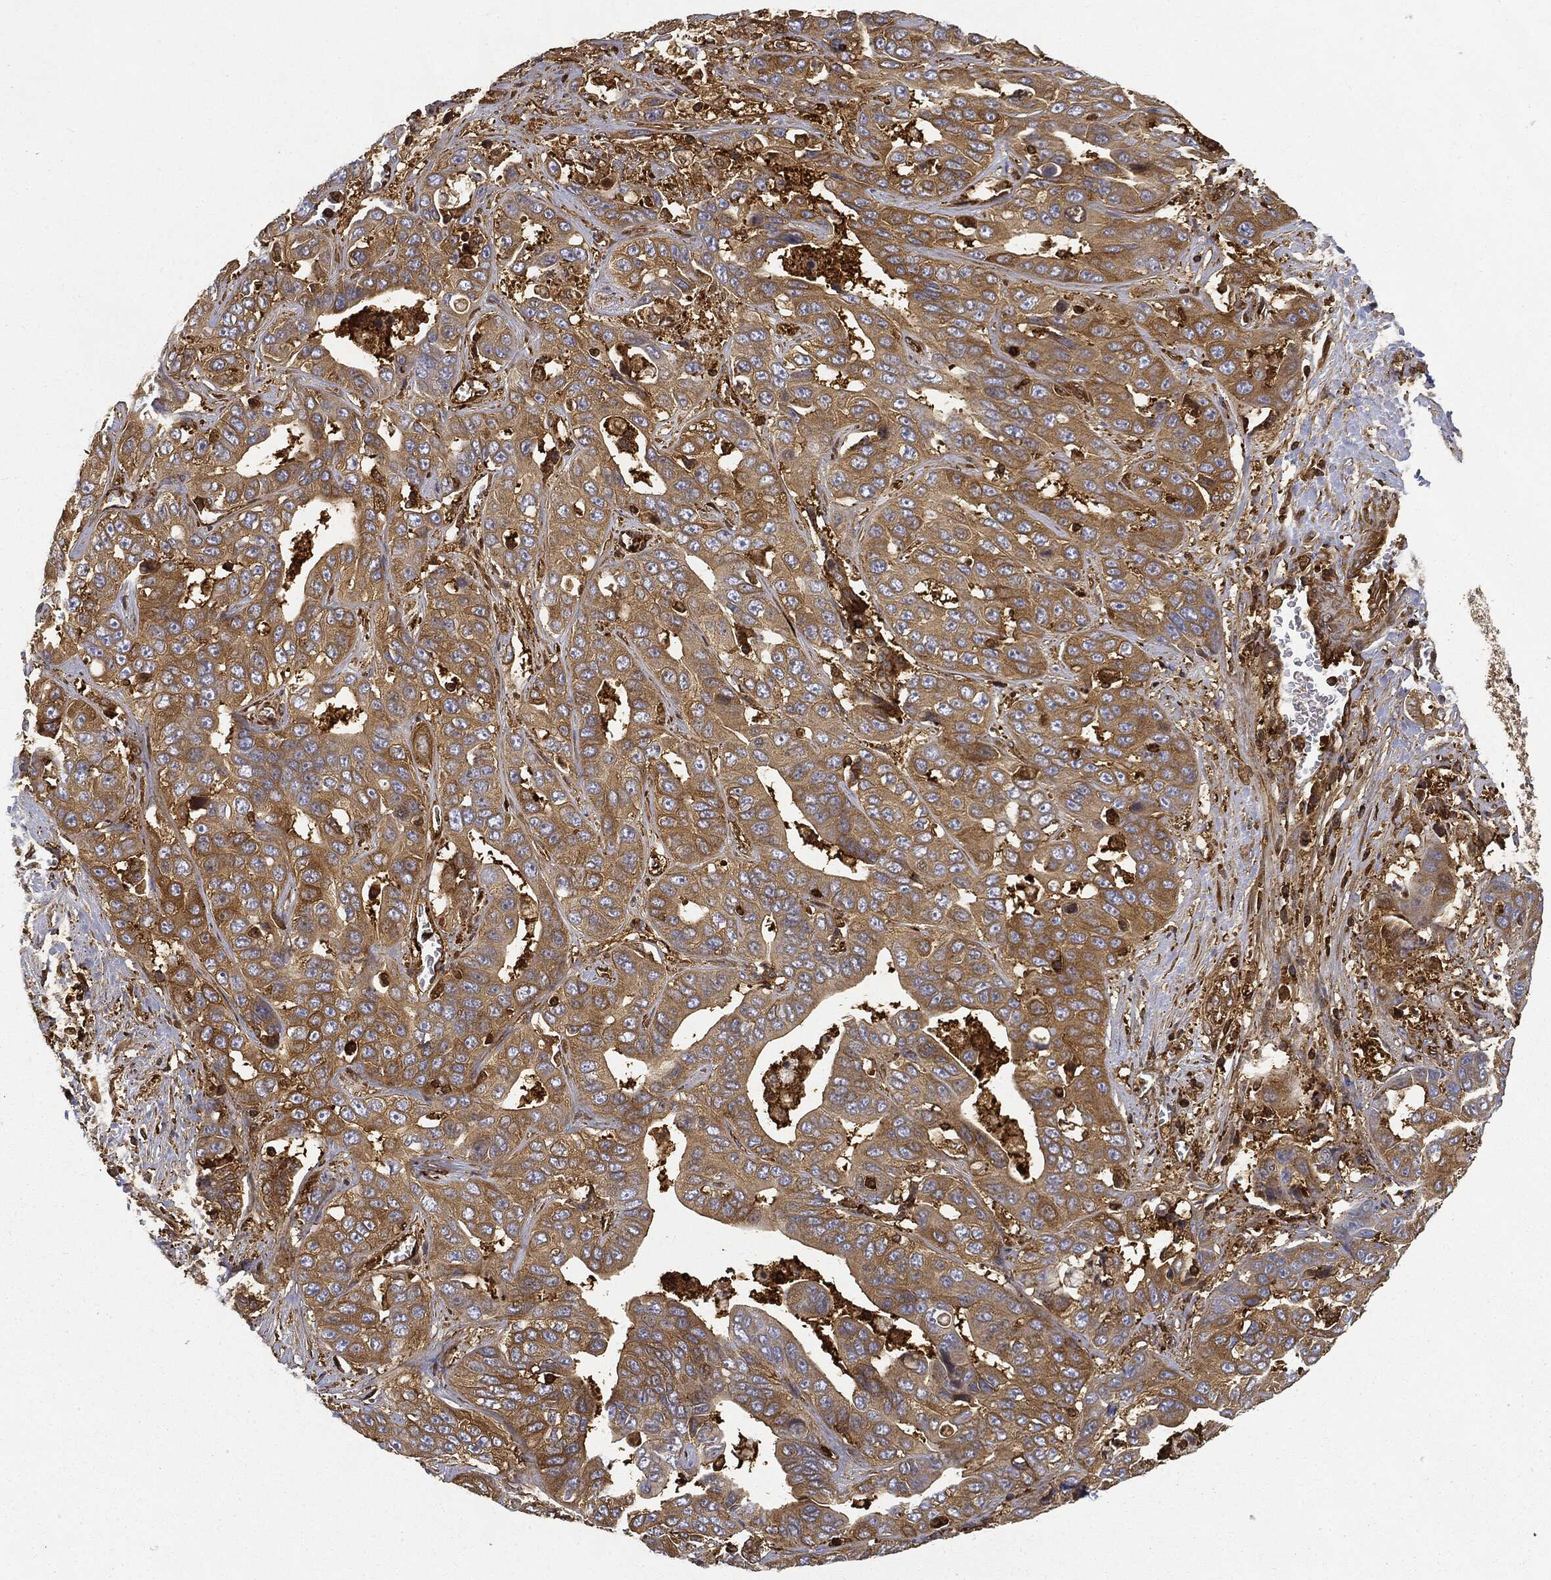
{"staining": {"intensity": "moderate", "quantity": ">75%", "location": "cytoplasmic/membranous"}, "tissue": "liver cancer", "cell_type": "Tumor cells", "image_type": "cancer", "snomed": [{"axis": "morphology", "description": "Cholangiocarcinoma"}, {"axis": "topography", "description": "Liver"}], "caption": "Liver cholangiocarcinoma tissue demonstrates moderate cytoplasmic/membranous positivity in approximately >75% of tumor cells, visualized by immunohistochemistry.", "gene": "WDR1", "patient": {"sex": "female", "age": 52}}